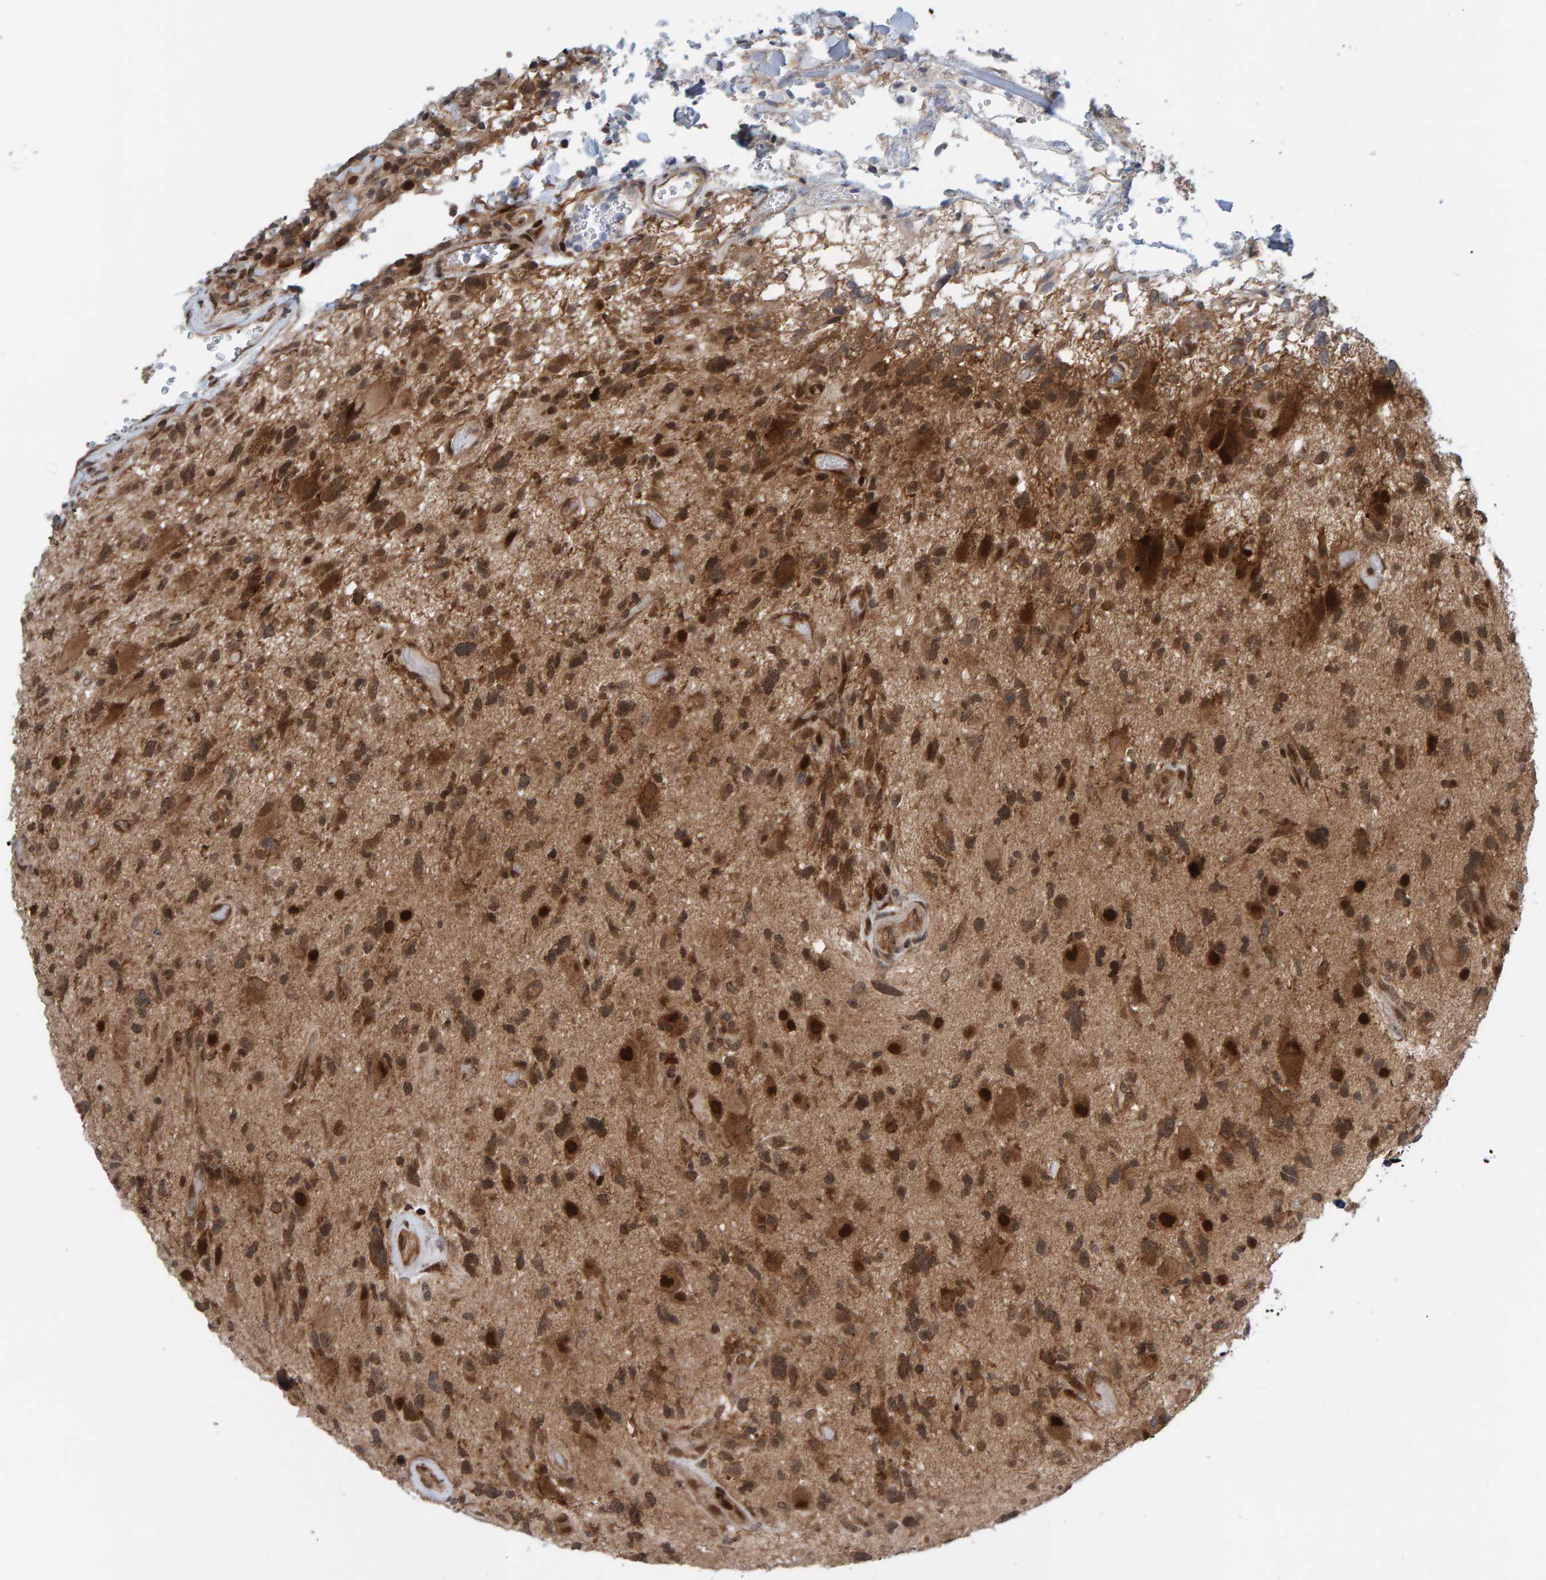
{"staining": {"intensity": "strong", "quantity": "25%-75%", "location": "cytoplasmic/membranous,nuclear"}, "tissue": "glioma", "cell_type": "Tumor cells", "image_type": "cancer", "snomed": [{"axis": "morphology", "description": "Glioma, malignant, High grade"}, {"axis": "topography", "description": "Brain"}], "caption": "Immunohistochemical staining of human glioma exhibits high levels of strong cytoplasmic/membranous and nuclear positivity in about 25%-75% of tumor cells.", "gene": "ZNF366", "patient": {"sex": "male", "age": 33}}